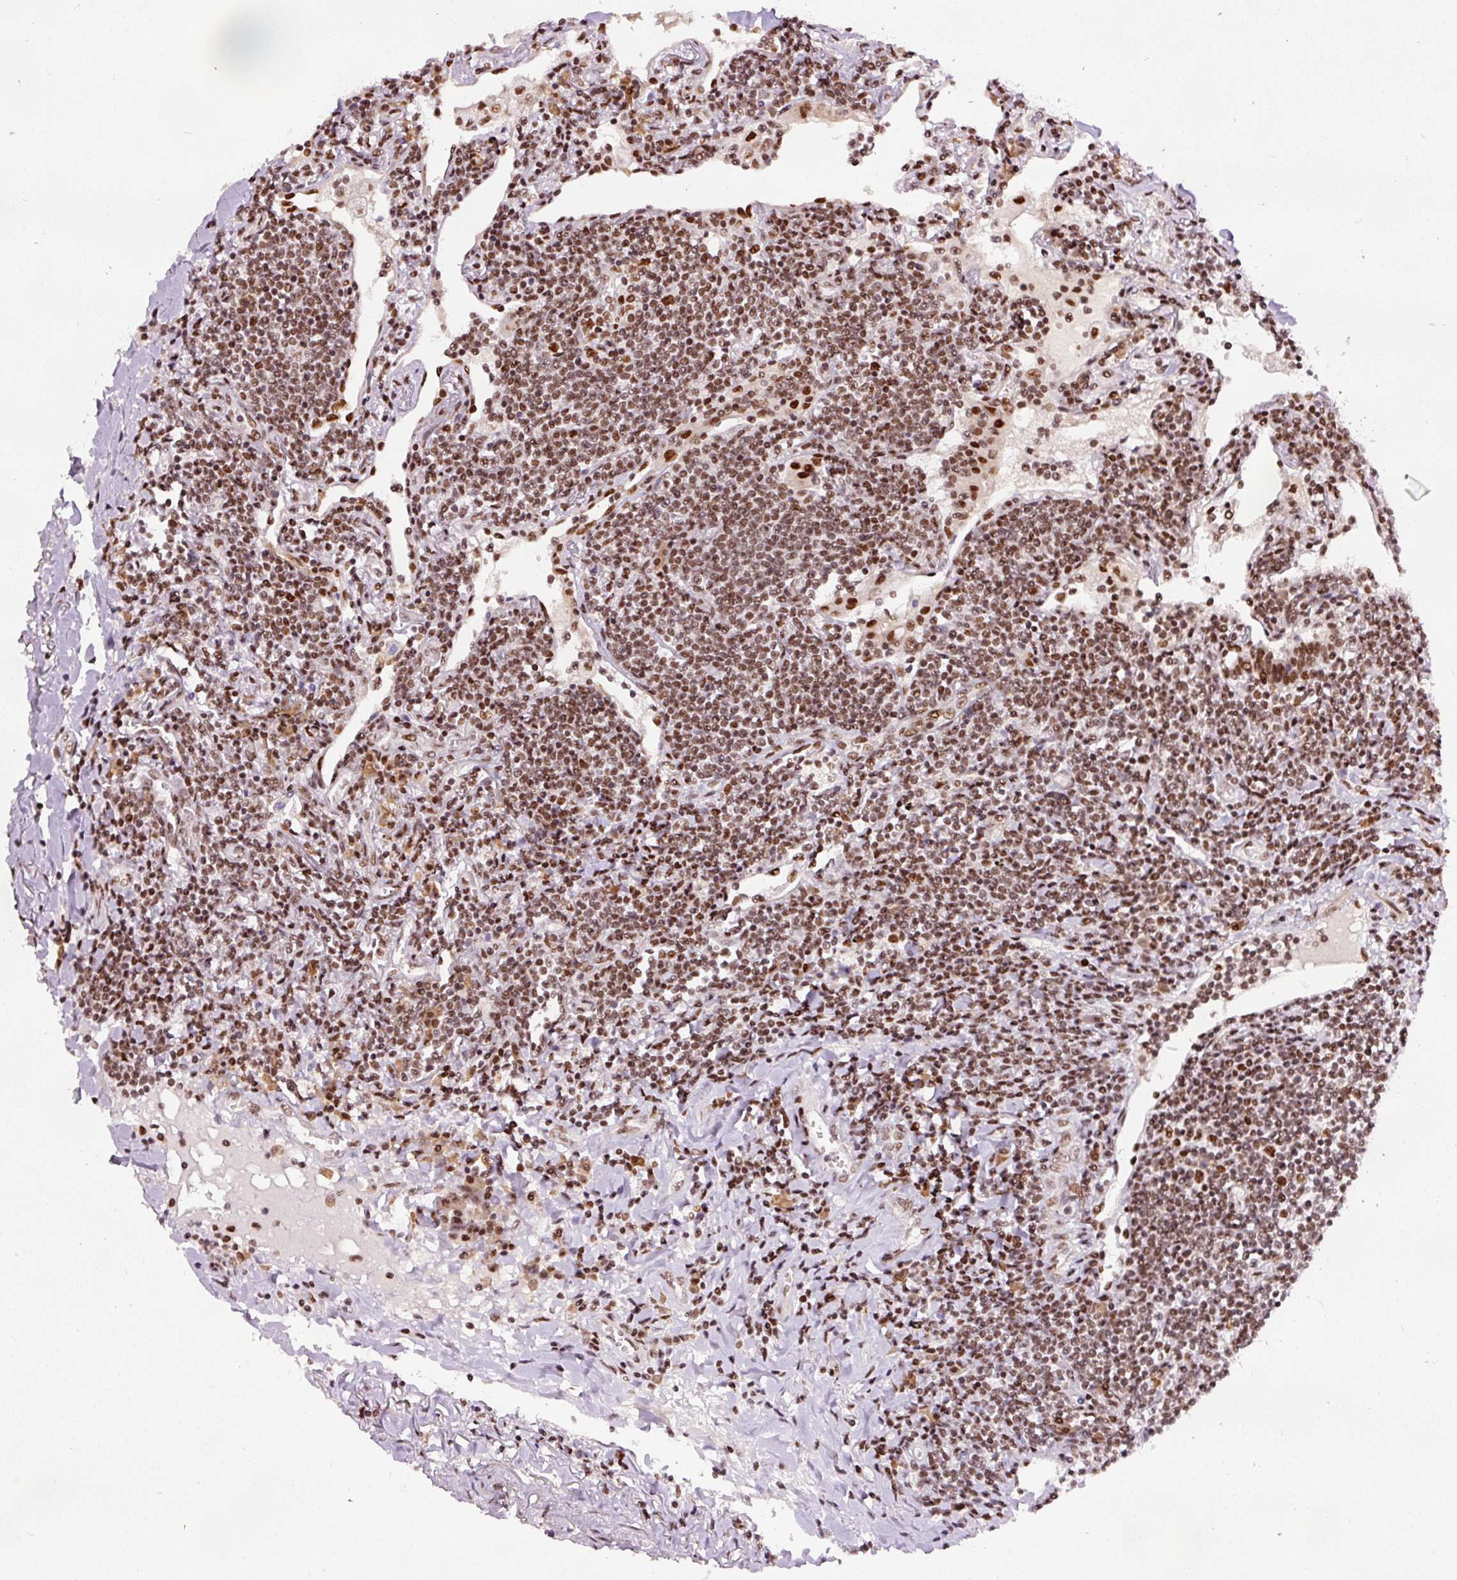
{"staining": {"intensity": "moderate", "quantity": ">75%", "location": "nuclear"}, "tissue": "lymphoma", "cell_type": "Tumor cells", "image_type": "cancer", "snomed": [{"axis": "morphology", "description": "Malignant lymphoma, non-Hodgkin's type, Low grade"}, {"axis": "topography", "description": "Lung"}], "caption": "Brown immunohistochemical staining in human lymphoma exhibits moderate nuclear positivity in about >75% of tumor cells.", "gene": "HNRNPC", "patient": {"sex": "female", "age": 71}}